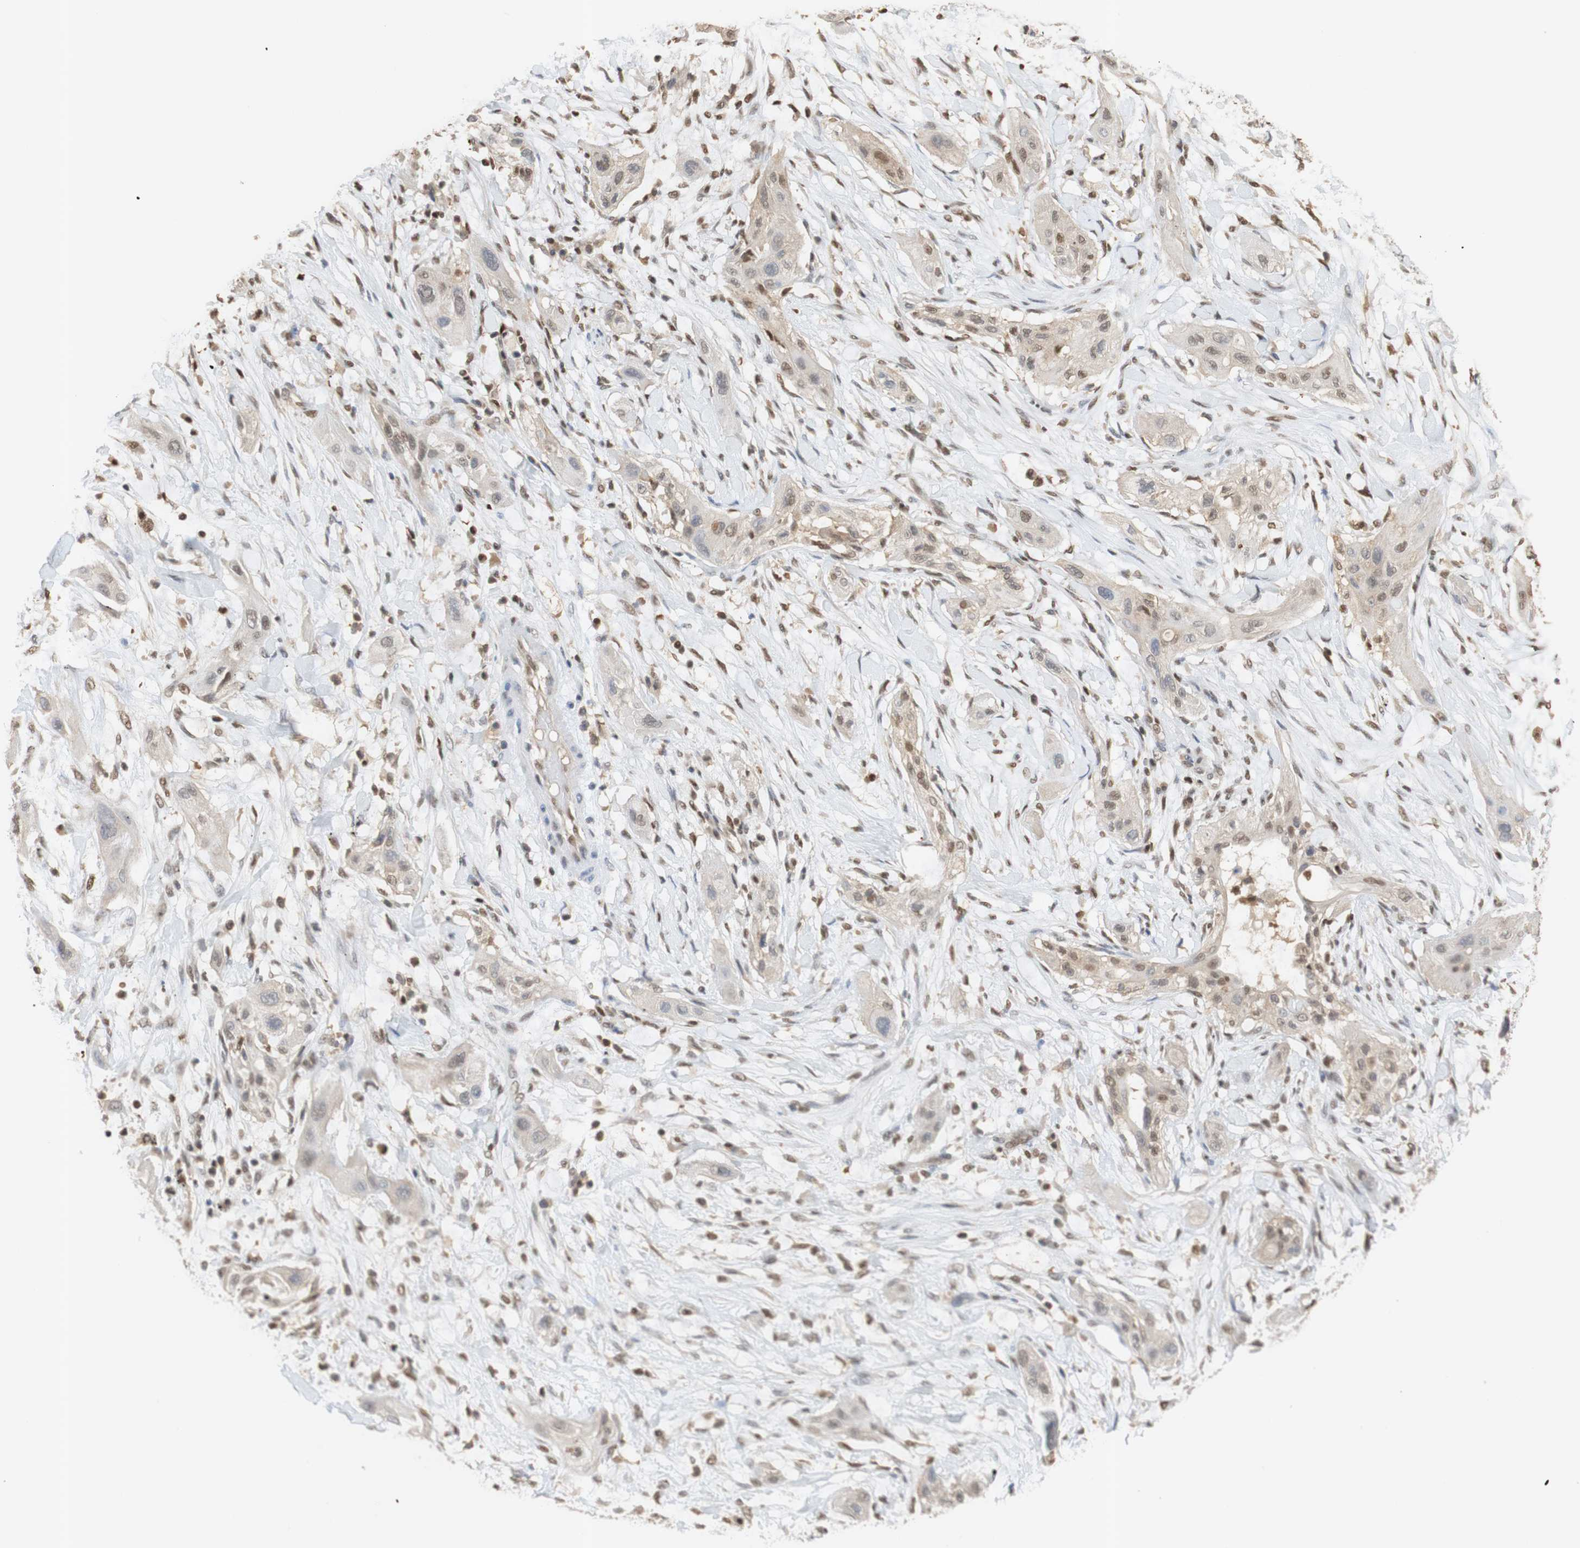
{"staining": {"intensity": "weak", "quantity": ">75%", "location": "cytoplasmic/membranous,nuclear"}, "tissue": "lung cancer", "cell_type": "Tumor cells", "image_type": "cancer", "snomed": [{"axis": "morphology", "description": "Squamous cell carcinoma, NOS"}, {"axis": "topography", "description": "Lung"}], "caption": "Tumor cells reveal low levels of weak cytoplasmic/membranous and nuclear positivity in approximately >75% of cells in human squamous cell carcinoma (lung).", "gene": "NAP1L4", "patient": {"sex": "female", "age": 47}}